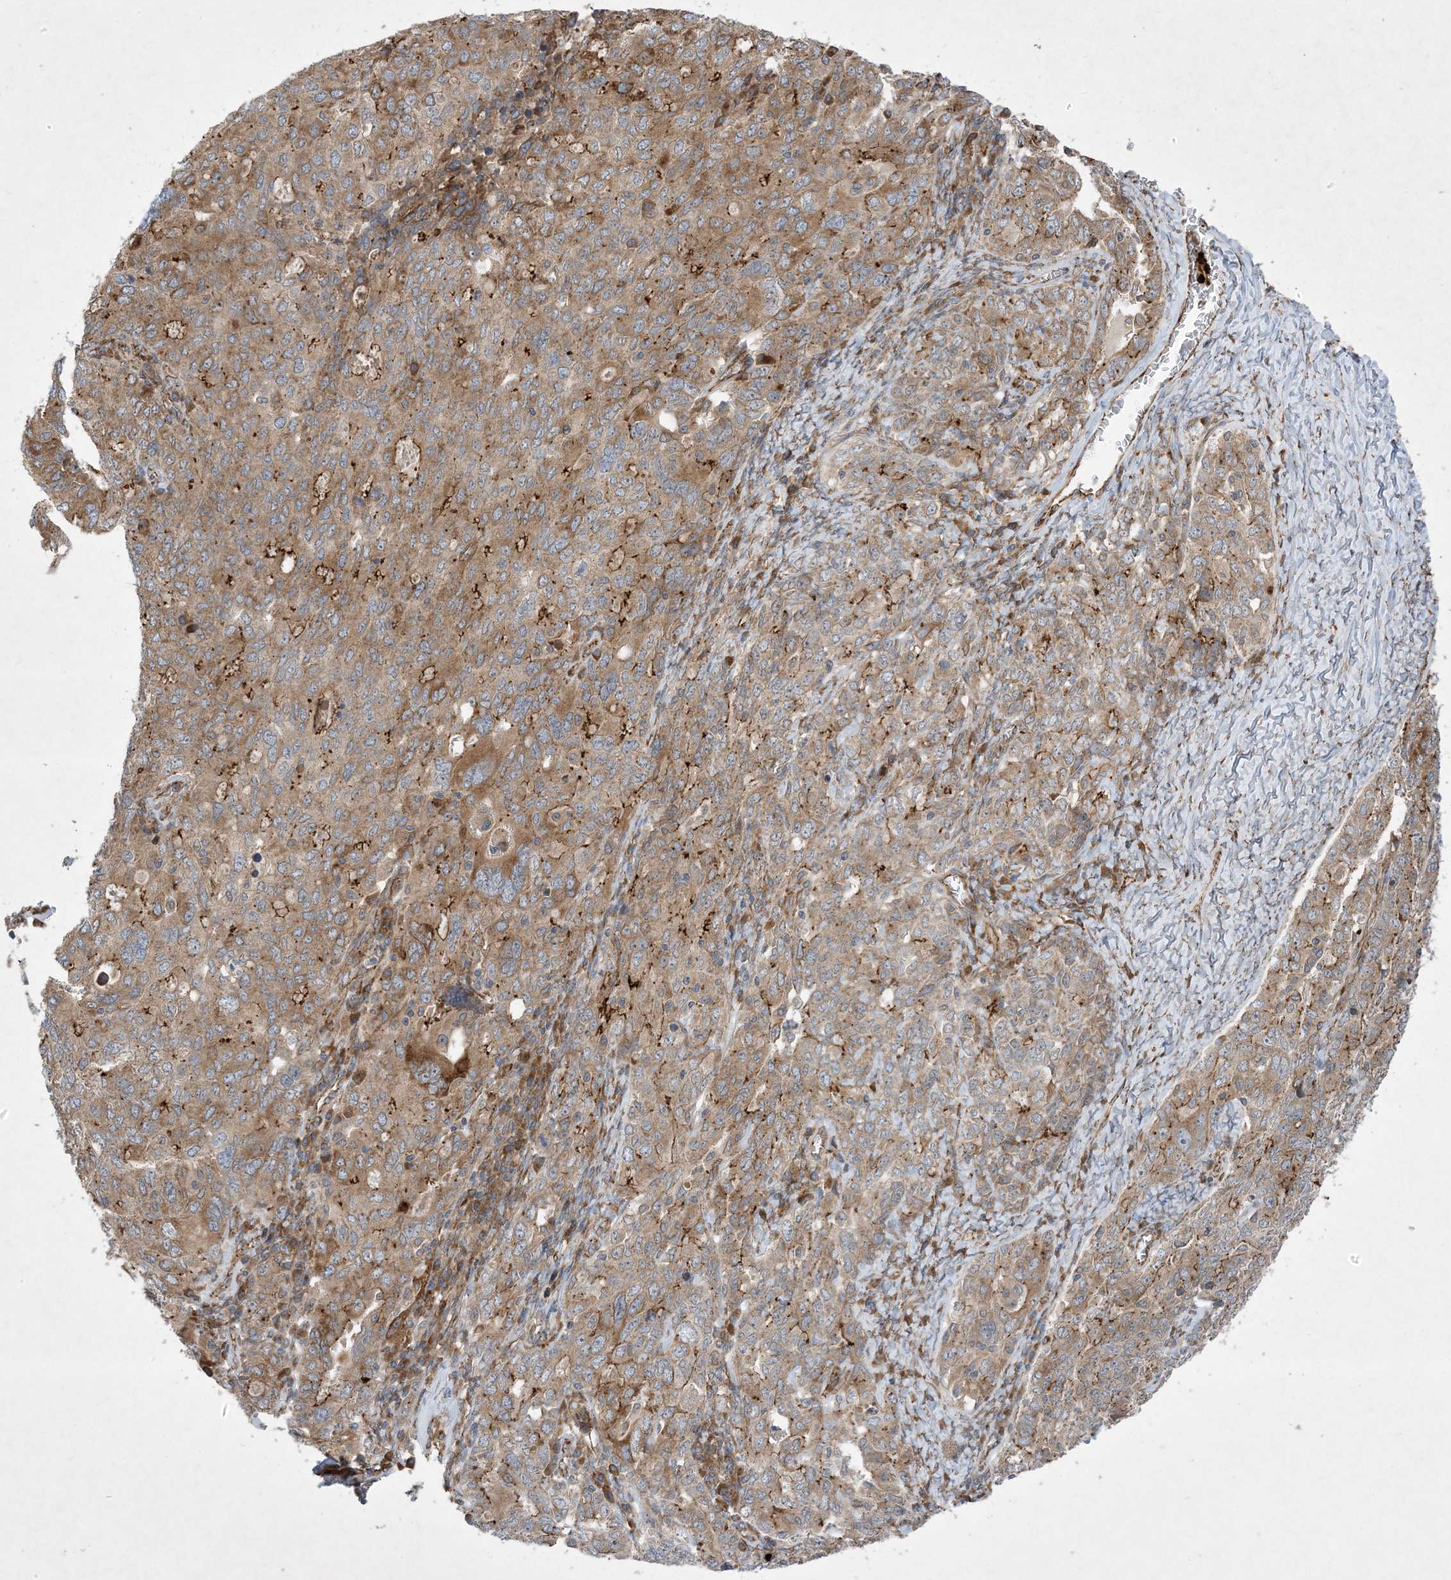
{"staining": {"intensity": "moderate", "quantity": ">75%", "location": "cytoplasmic/membranous"}, "tissue": "ovarian cancer", "cell_type": "Tumor cells", "image_type": "cancer", "snomed": [{"axis": "morphology", "description": "Carcinoma, endometroid"}, {"axis": "topography", "description": "Ovary"}], "caption": "High-magnification brightfield microscopy of ovarian endometroid carcinoma stained with DAB (3,3'-diaminobenzidine) (brown) and counterstained with hematoxylin (blue). tumor cells exhibit moderate cytoplasmic/membranous positivity is seen in approximately>75% of cells.", "gene": "OTOP1", "patient": {"sex": "female", "age": 62}}